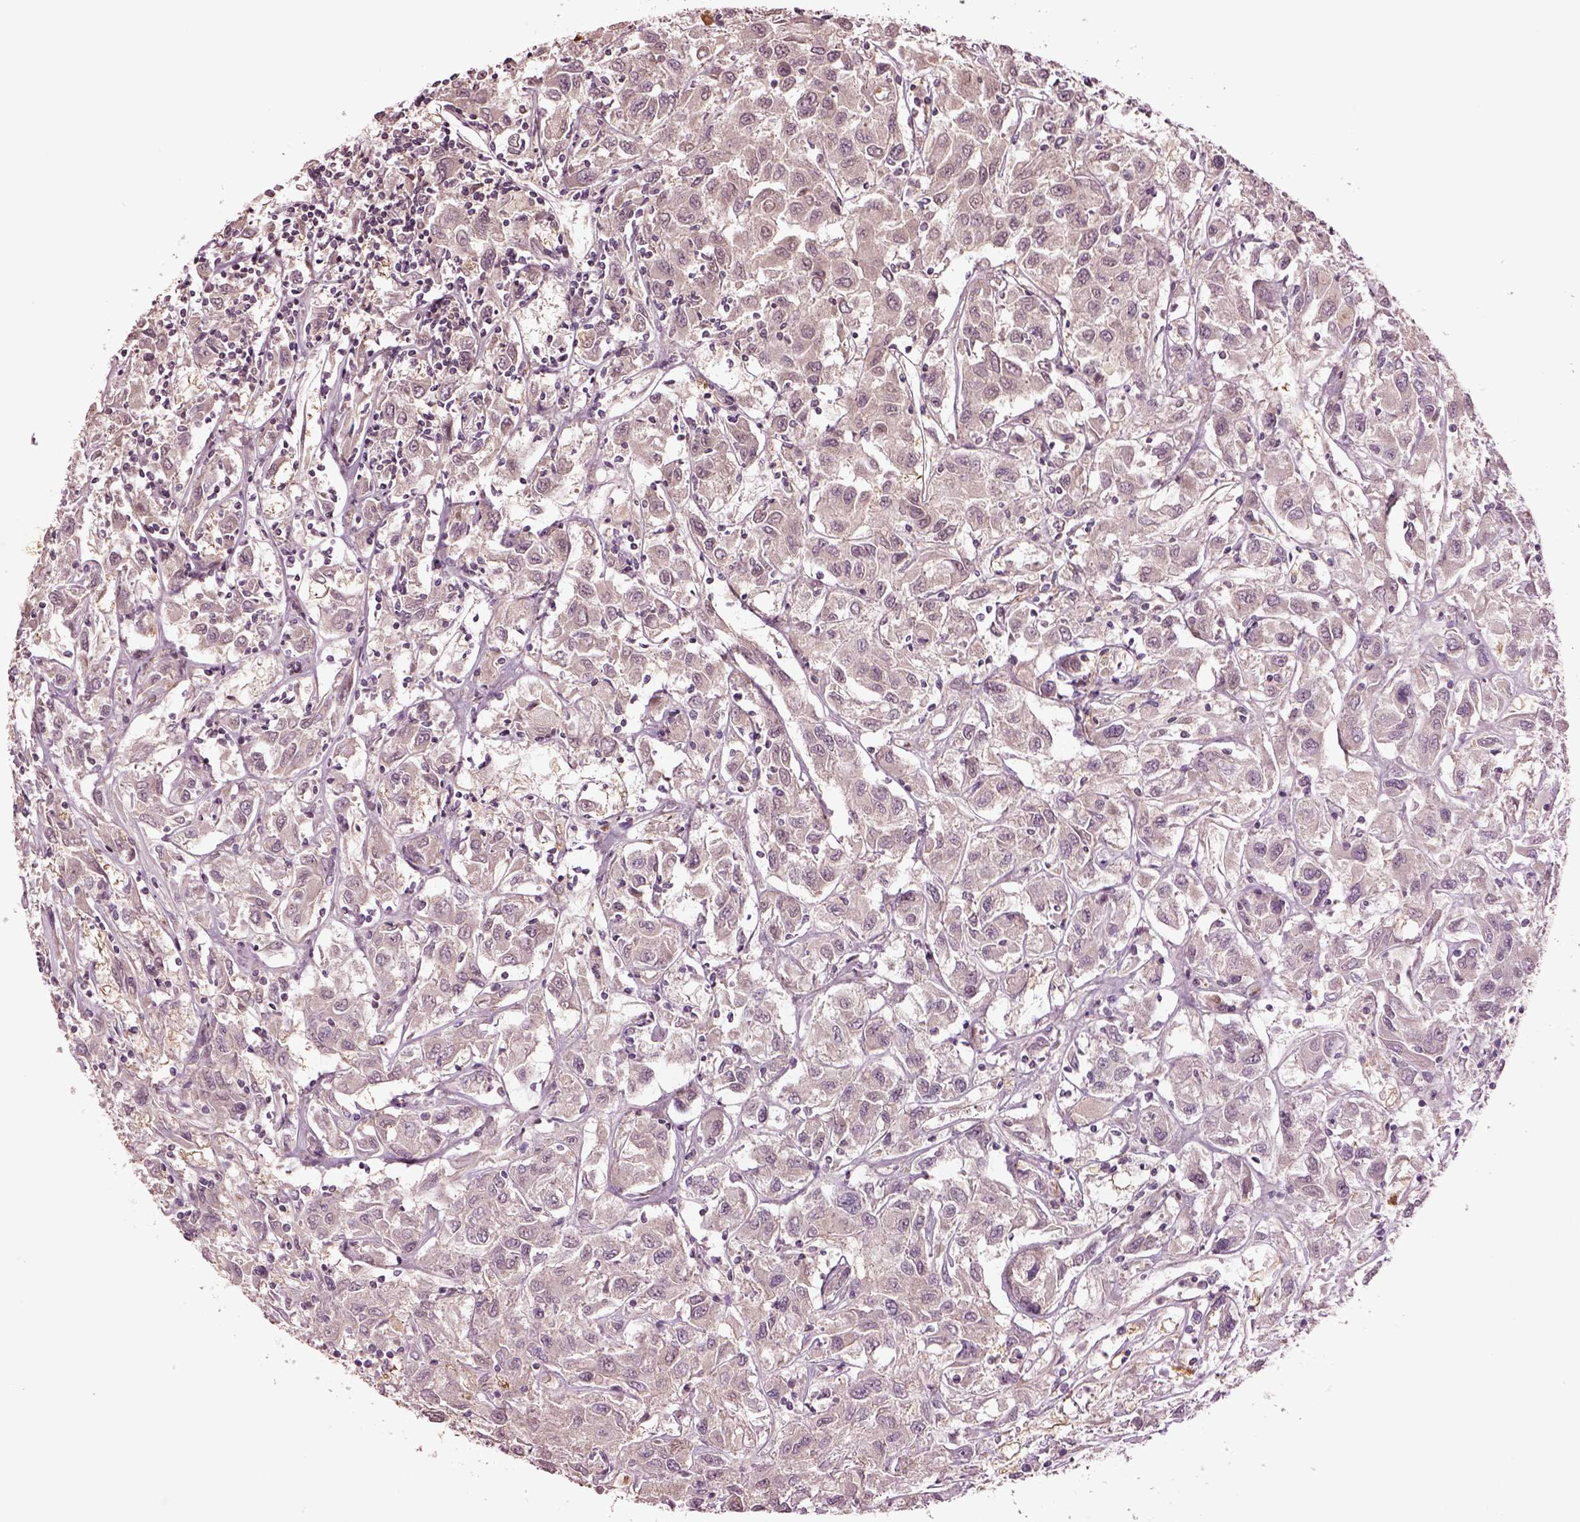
{"staining": {"intensity": "negative", "quantity": "none", "location": "none"}, "tissue": "renal cancer", "cell_type": "Tumor cells", "image_type": "cancer", "snomed": [{"axis": "morphology", "description": "Adenocarcinoma, NOS"}, {"axis": "topography", "description": "Kidney"}], "caption": "IHC of renal cancer reveals no positivity in tumor cells.", "gene": "MTHFS", "patient": {"sex": "female", "age": 76}}